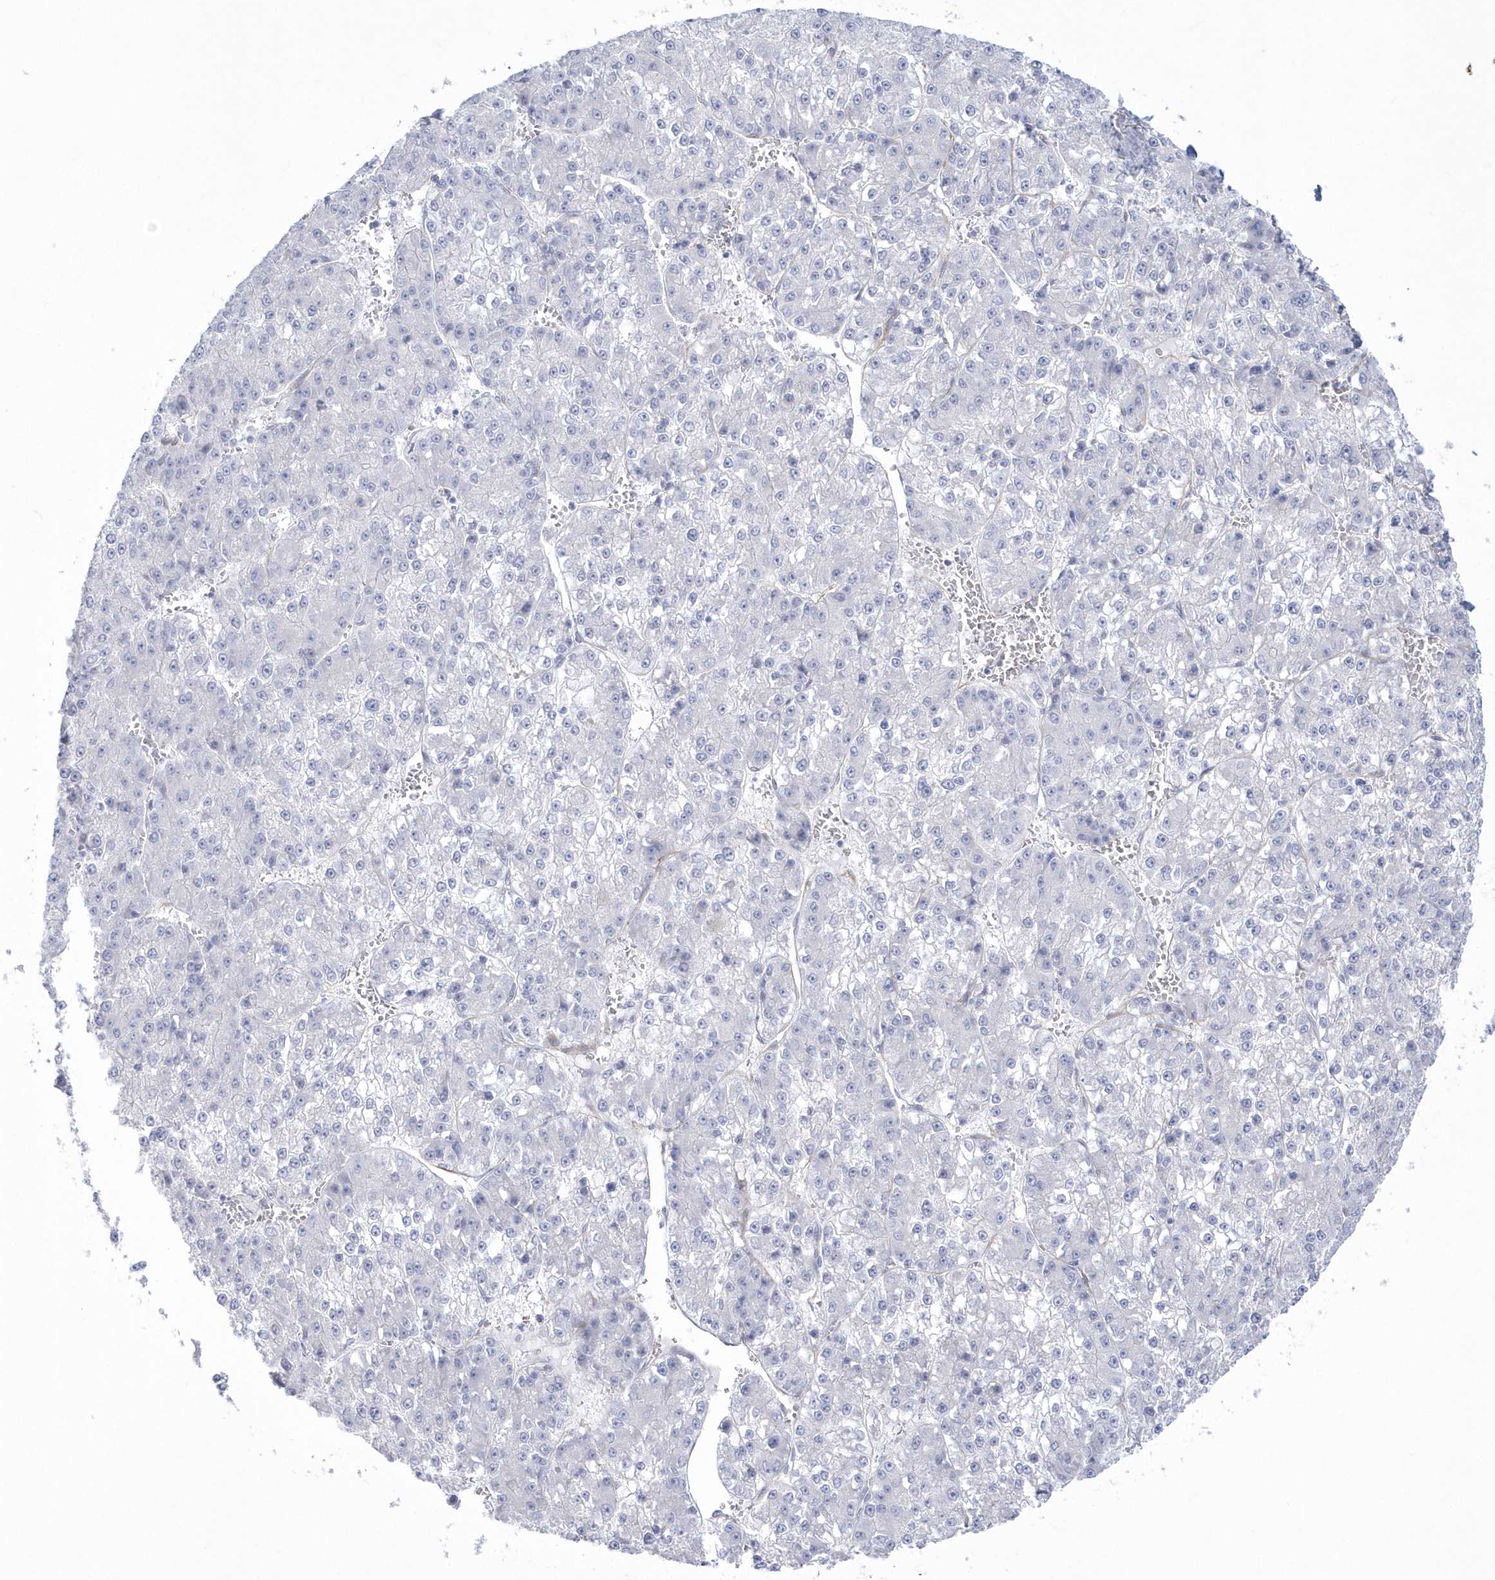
{"staining": {"intensity": "negative", "quantity": "none", "location": "none"}, "tissue": "liver cancer", "cell_type": "Tumor cells", "image_type": "cancer", "snomed": [{"axis": "morphology", "description": "Carcinoma, Hepatocellular, NOS"}, {"axis": "topography", "description": "Liver"}], "caption": "DAB (3,3'-diaminobenzidine) immunohistochemical staining of human liver cancer (hepatocellular carcinoma) shows no significant positivity in tumor cells.", "gene": "WDR27", "patient": {"sex": "female", "age": 73}}